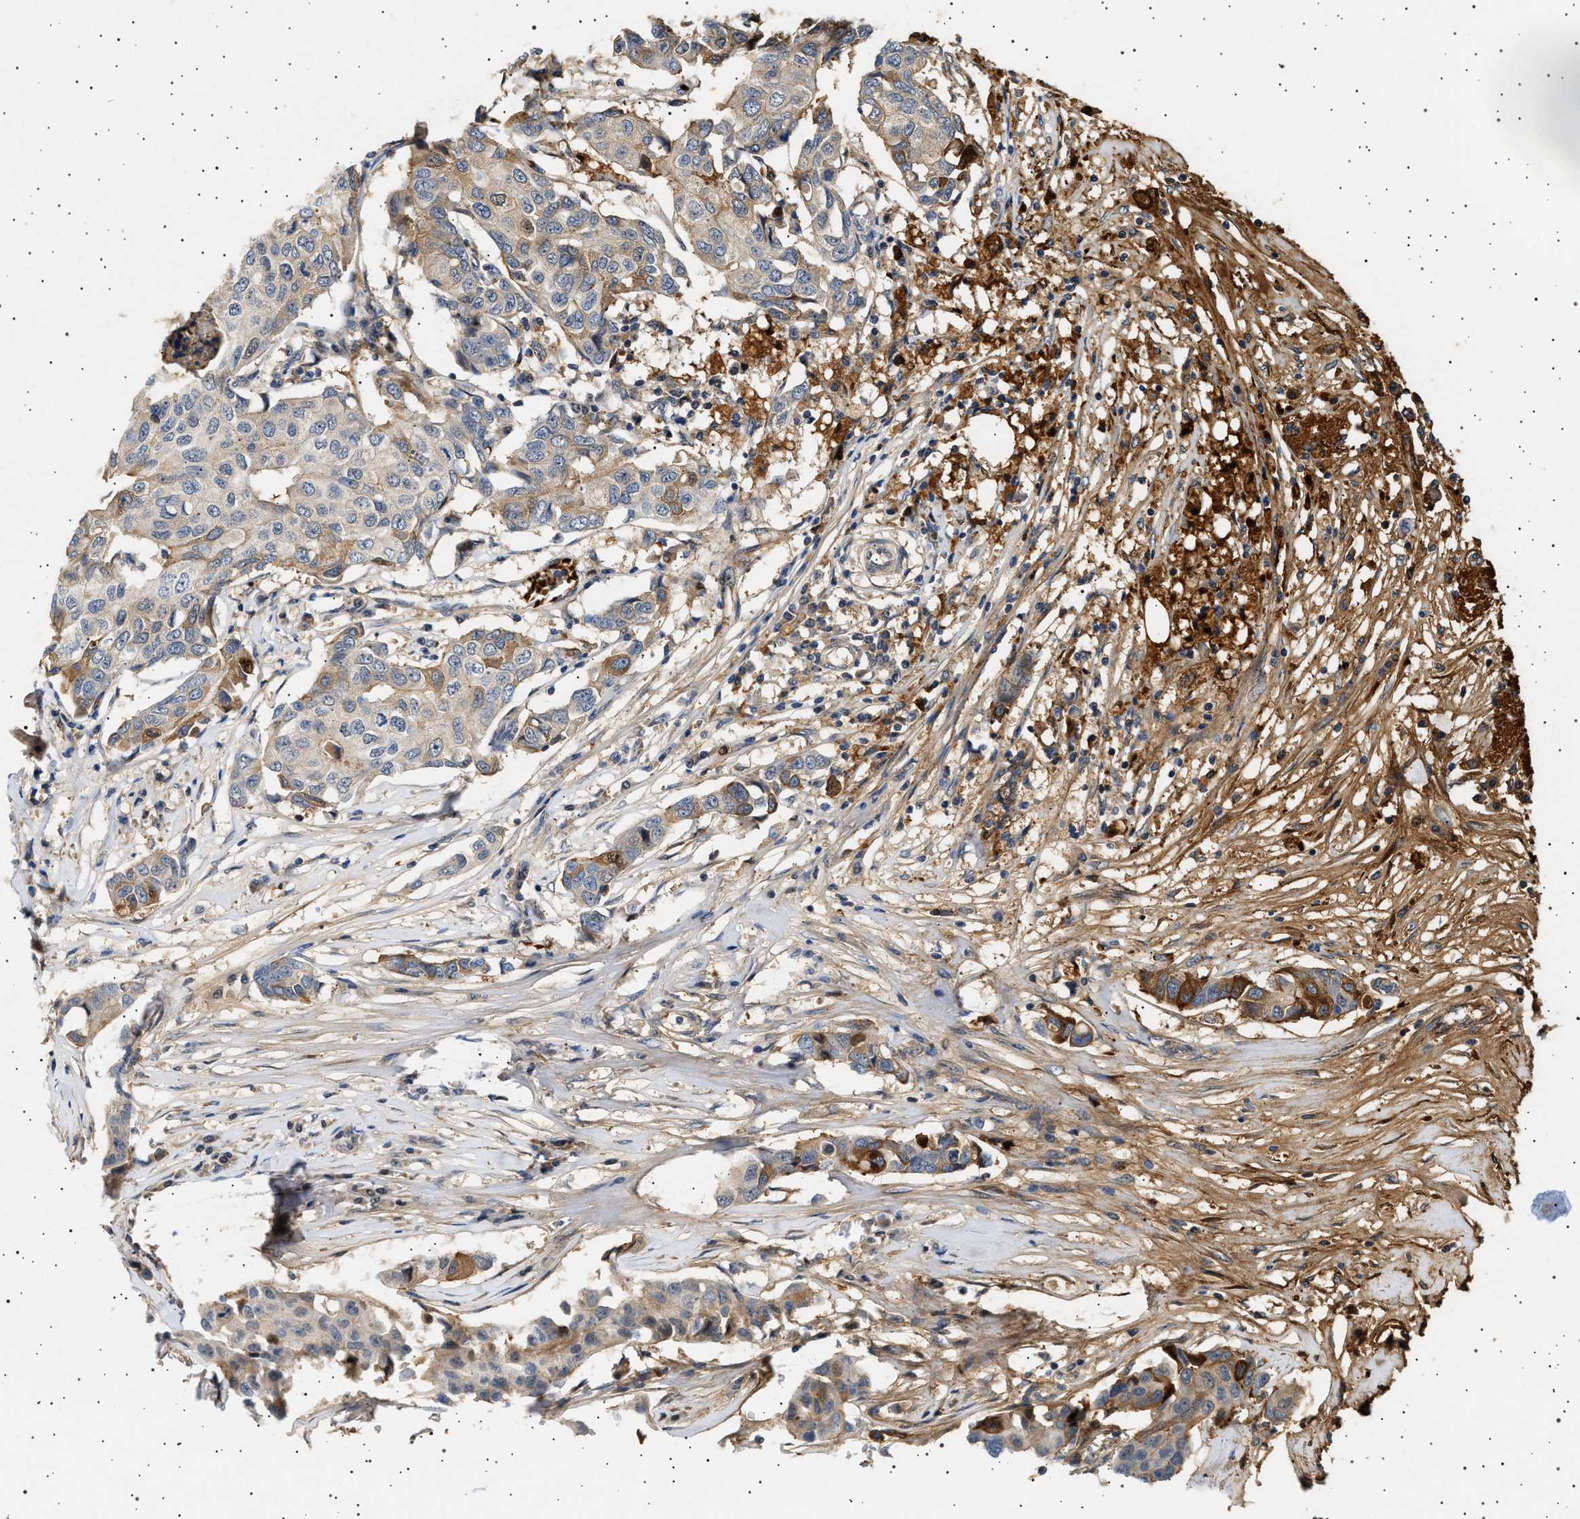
{"staining": {"intensity": "moderate", "quantity": "<25%", "location": "cytoplasmic/membranous"}, "tissue": "breast cancer", "cell_type": "Tumor cells", "image_type": "cancer", "snomed": [{"axis": "morphology", "description": "Duct carcinoma"}, {"axis": "topography", "description": "Breast"}], "caption": "The histopathology image shows immunohistochemical staining of breast cancer (infiltrating ductal carcinoma). There is moderate cytoplasmic/membranous expression is identified in approximately <25% of tumor cells. (Stains: DAB (3,3'-diaminobenzidine) in brown, nuclei in blue, Microscopy: brightfield microscopy at high magnification).", "gene": "FICD", "patient": {"sex": "female", "age": 80}}